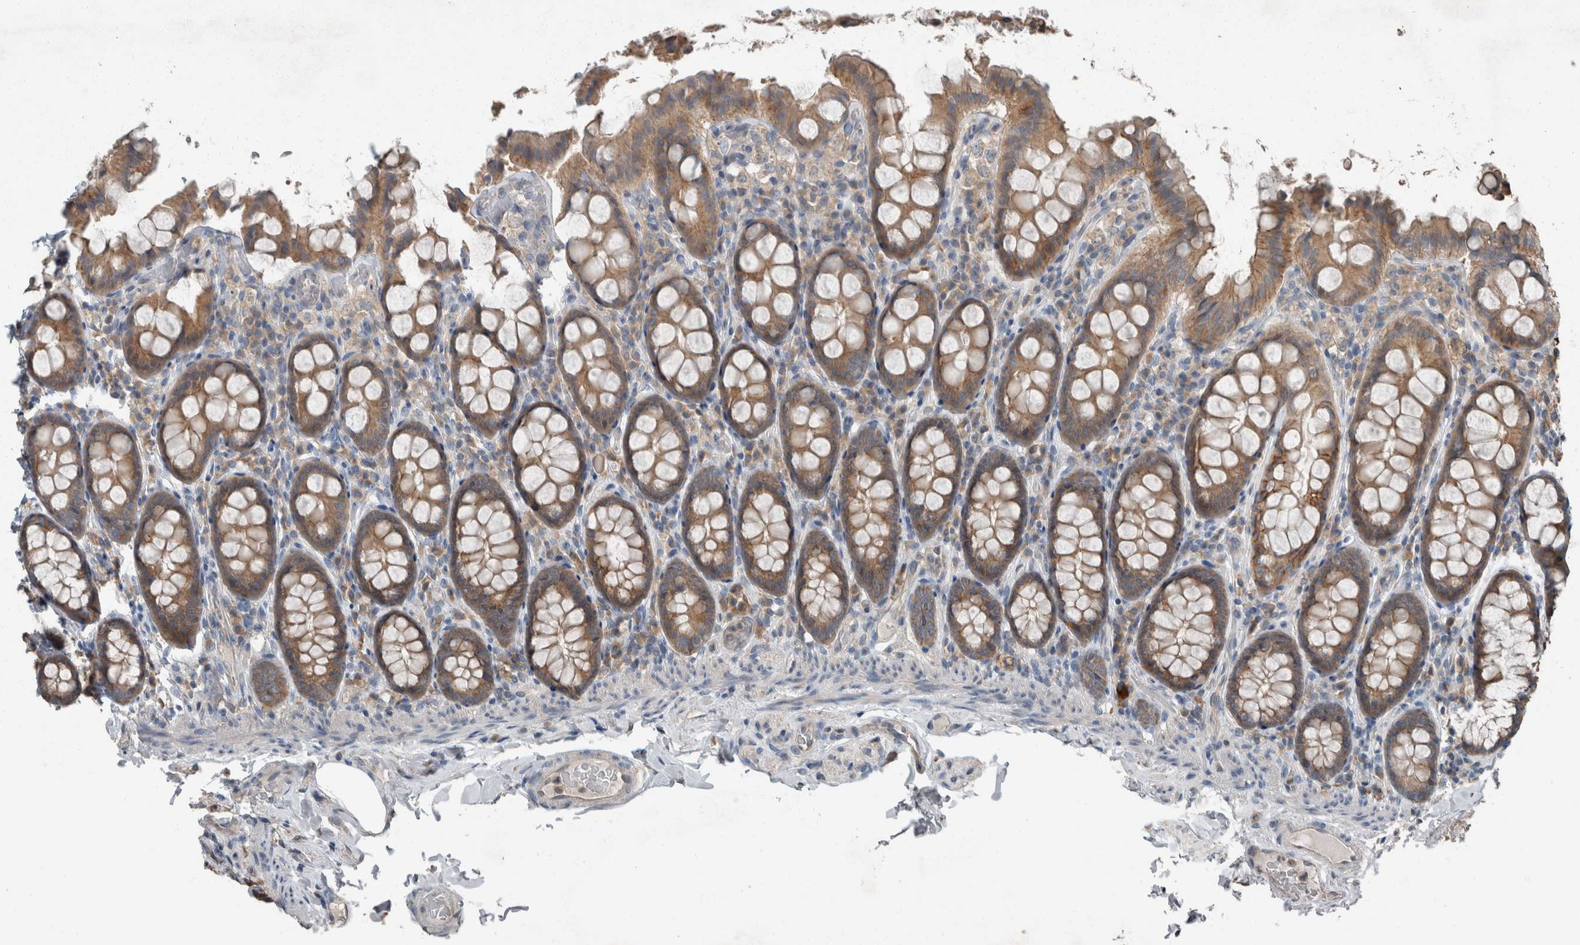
{"staining": {"intensity": "weak", "quantity": "25%-75%", "location": "cytoplasmic/membranous"}, "tissue": "colon", "cell_type": "Endothelial cells", "image_type": "normal", "snomed": [{"axis": "morphology", "description": "Normal tissue, NOS"}, {"axis": "topography", "description": "Colon"}, {"axis": "topography", "description": "Peripheral nerve tissue"}], "caption": "Protein expression by immunohistochemistry (IHC) demonstrates weak cytoplasmic/membranous positivity in about 25%-75% of endothelial cells in benign colon.", "gene": "KNTC1", "patient": {"sex": "female", "age": 61}}